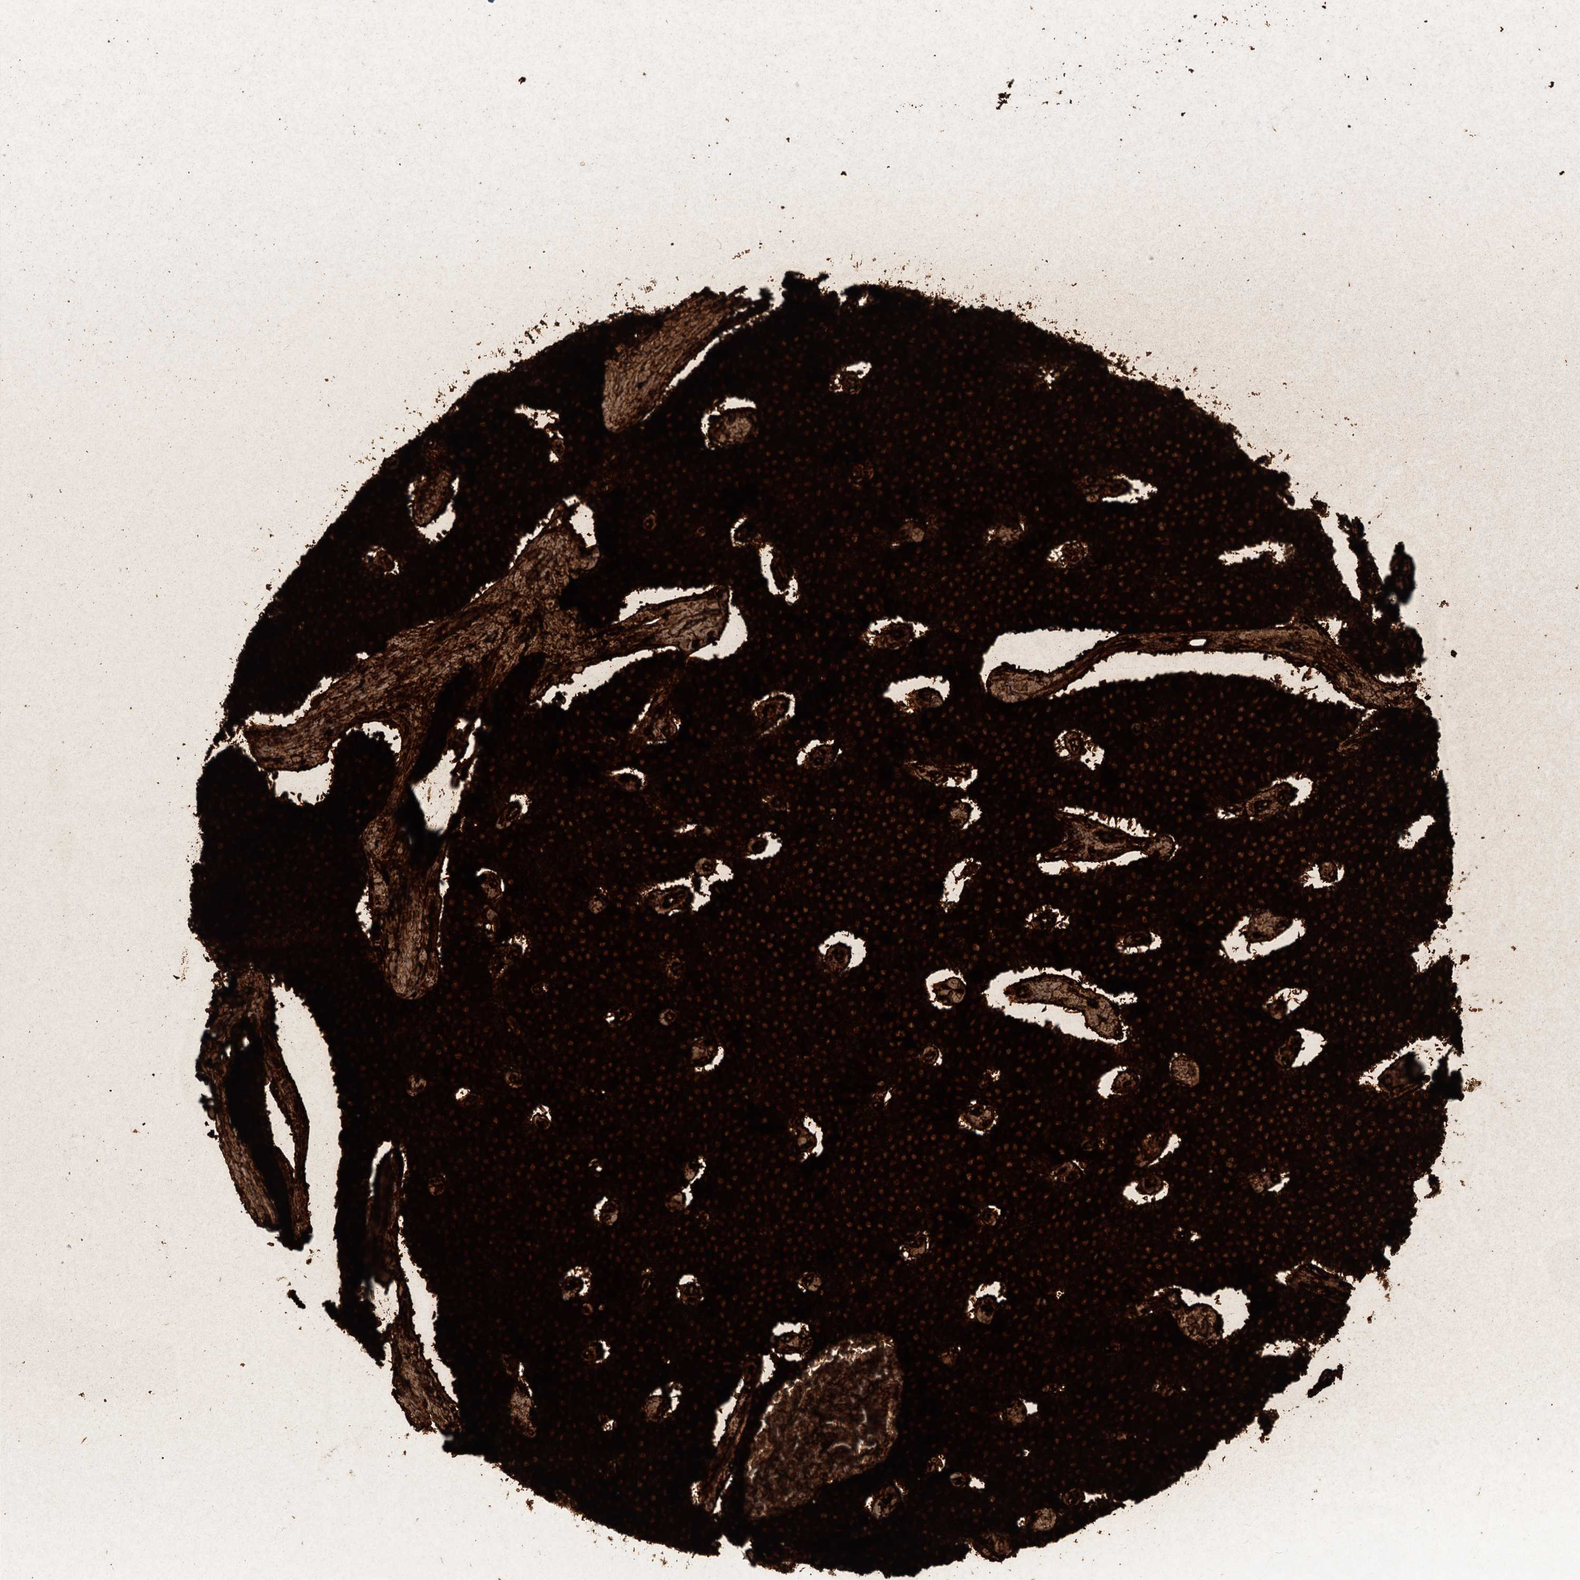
{"staining": {"intensity": "strong", "quantity": ">75%", "location": "cytoplasmic/membranous"}, "tissue": "carcinoid", "cell_type": "Tumor cells", "image_type": "cancer", "snomed": [{"axis": "morphology", "description": "Carcinoid, malignant, NOS"}, {"axis": "topography", "description": "Colon"}], "caption": "Immunohistochemical staining of malignant carcinoid reveals high levels of strong cytoplasmic/membranous expression in approximately >75% of tumor cells.", "gene": "CHGA", "patient": {"sex": "female", "age": 52}}